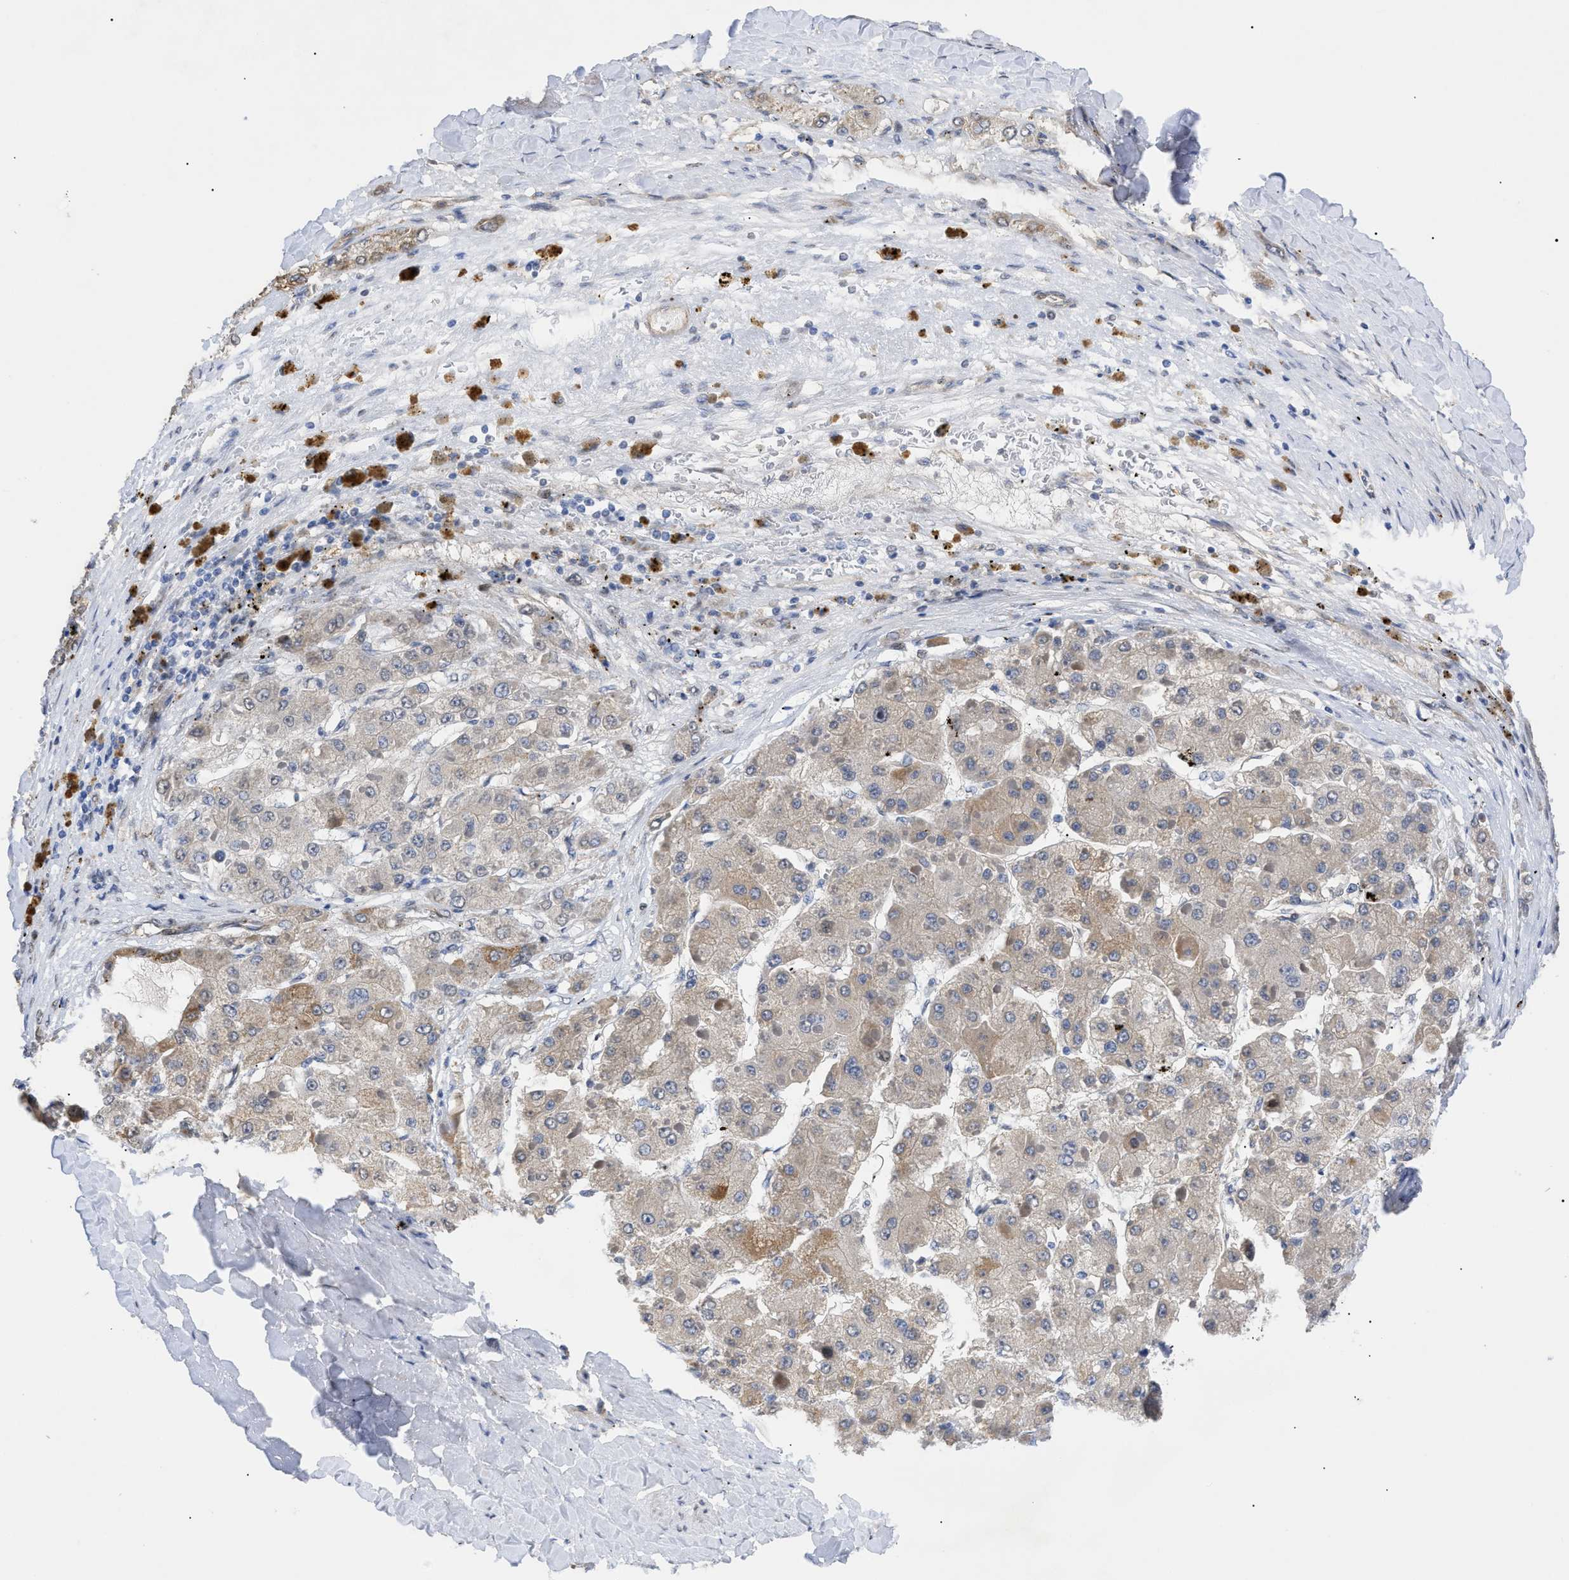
{"staining": {"intensity": "weak", "quantity": ">75%", "location": "cytoplasmic/membranous"}, "tissue": "liver cancer", "cell_type": "Tumor cells", "image_type": "cancer", "snomed": [{"axis": "morphology", "description": "Carcinoma, Hepatocellular, NOS"}, {"axis": "topography", "description": "Liver"}], "caption": "Brown immunohistochemical staining in human liver hepatocellular carcinoma exhibits weak cytoplasmic/membranous staining in about >75% of tumor cells.", "gene": "SFXN5", "patient": {"sex": "female", "age": 73}}